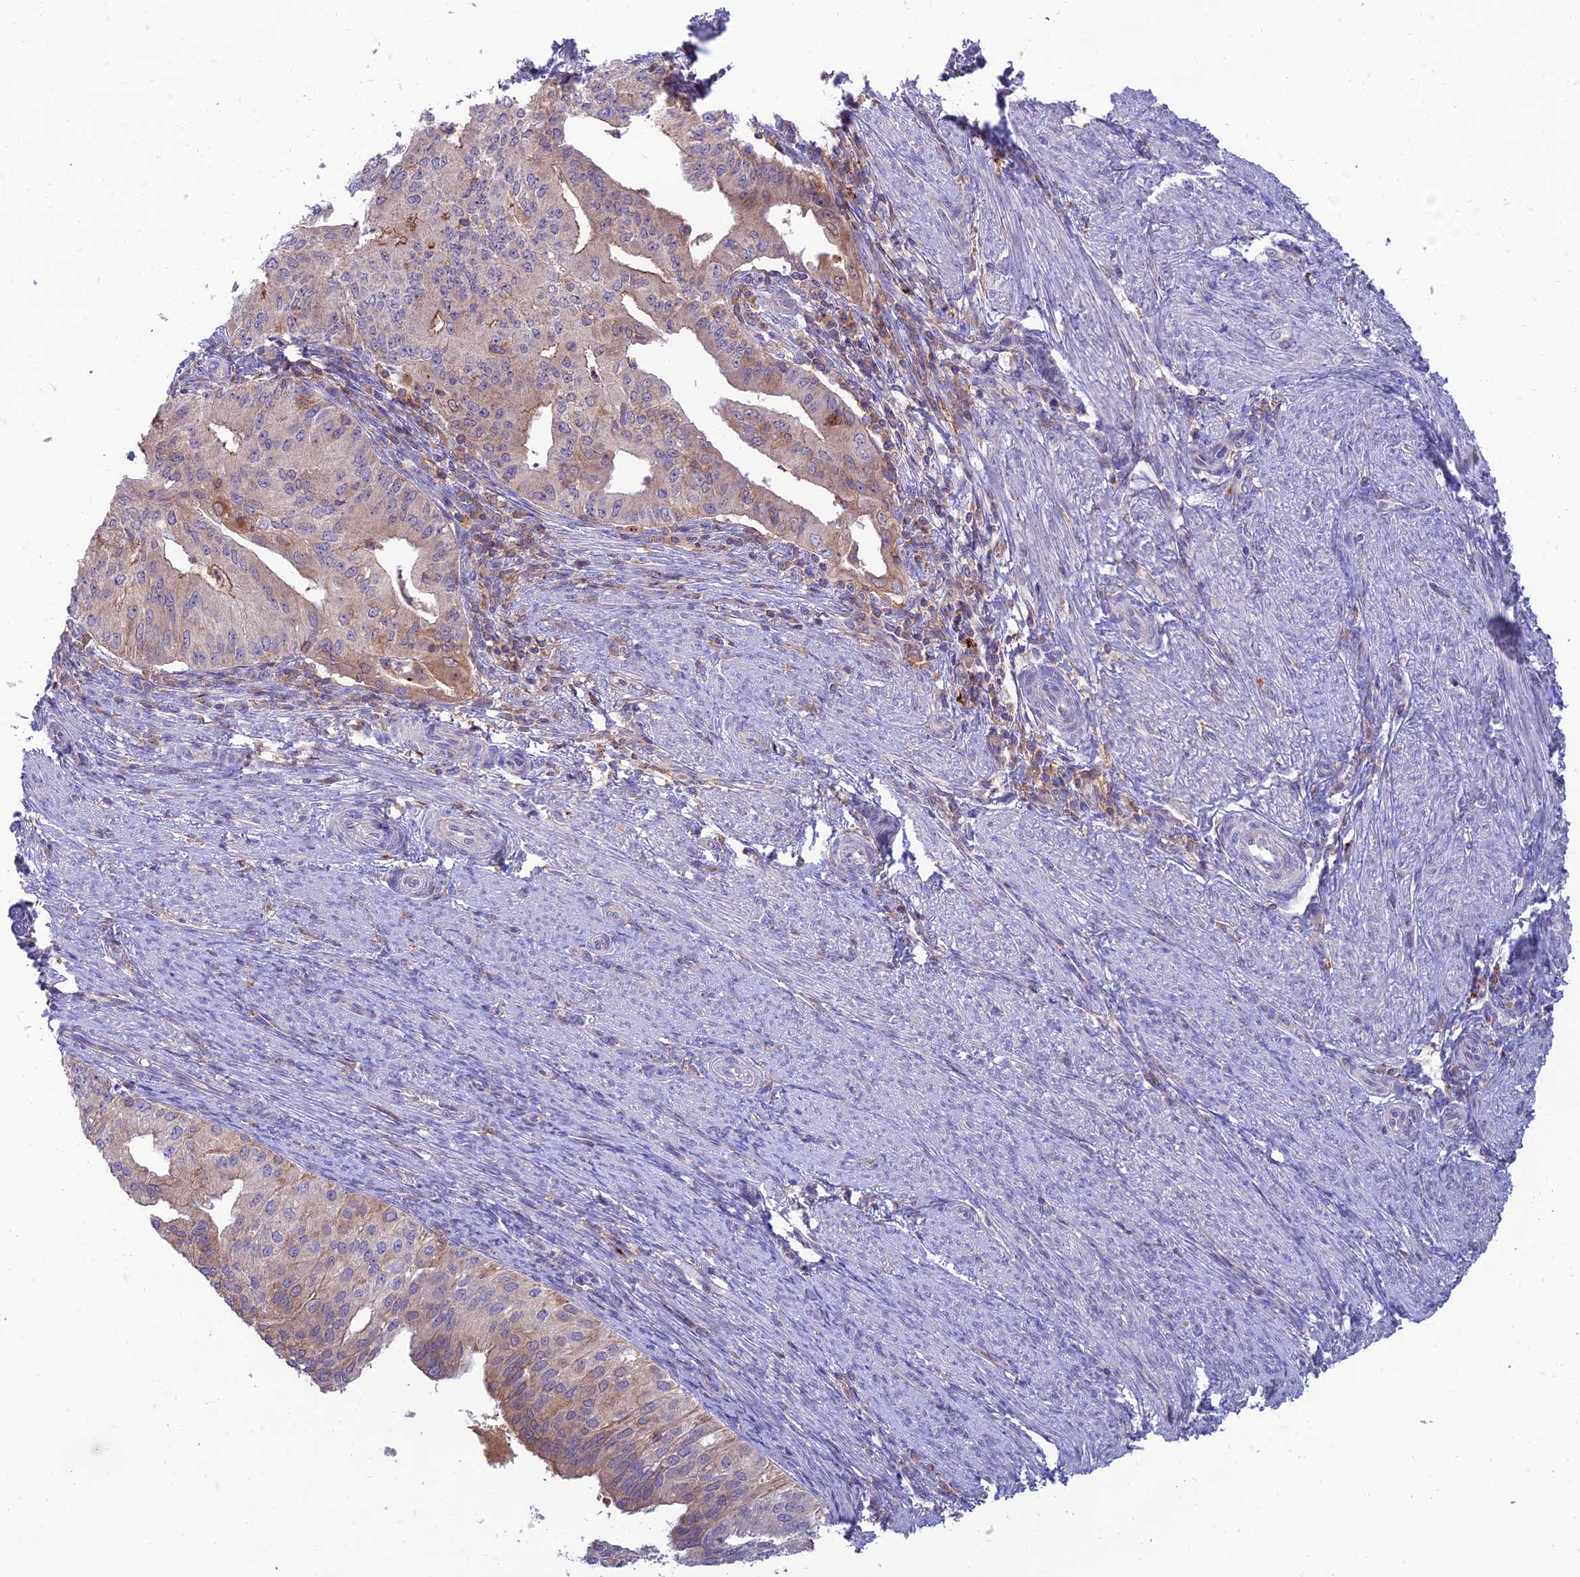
{"staining": {"intensity": "moderate", "quantity": "<25%", "location": "cytoplasmic/membranous"}, "tissue": "endometrial cancer", "cell_type": "Tumor cells", "image_type": "cancer", "snomed": [{"axis": "morphology", "description": "Adenocarcinoma, NOS"}, {"axis": "topography", "description": "Endometrium"}], "caption": "Protein staining of endometrial cancer (adenocarcinoma) tissue demonstrates moderate cytoplasmic/membranous expression in about <25% of tumor cells. Nuclei are stained in blue.", "gene": "IRAK3", "patient": {"sex": "female", "age": 50}}